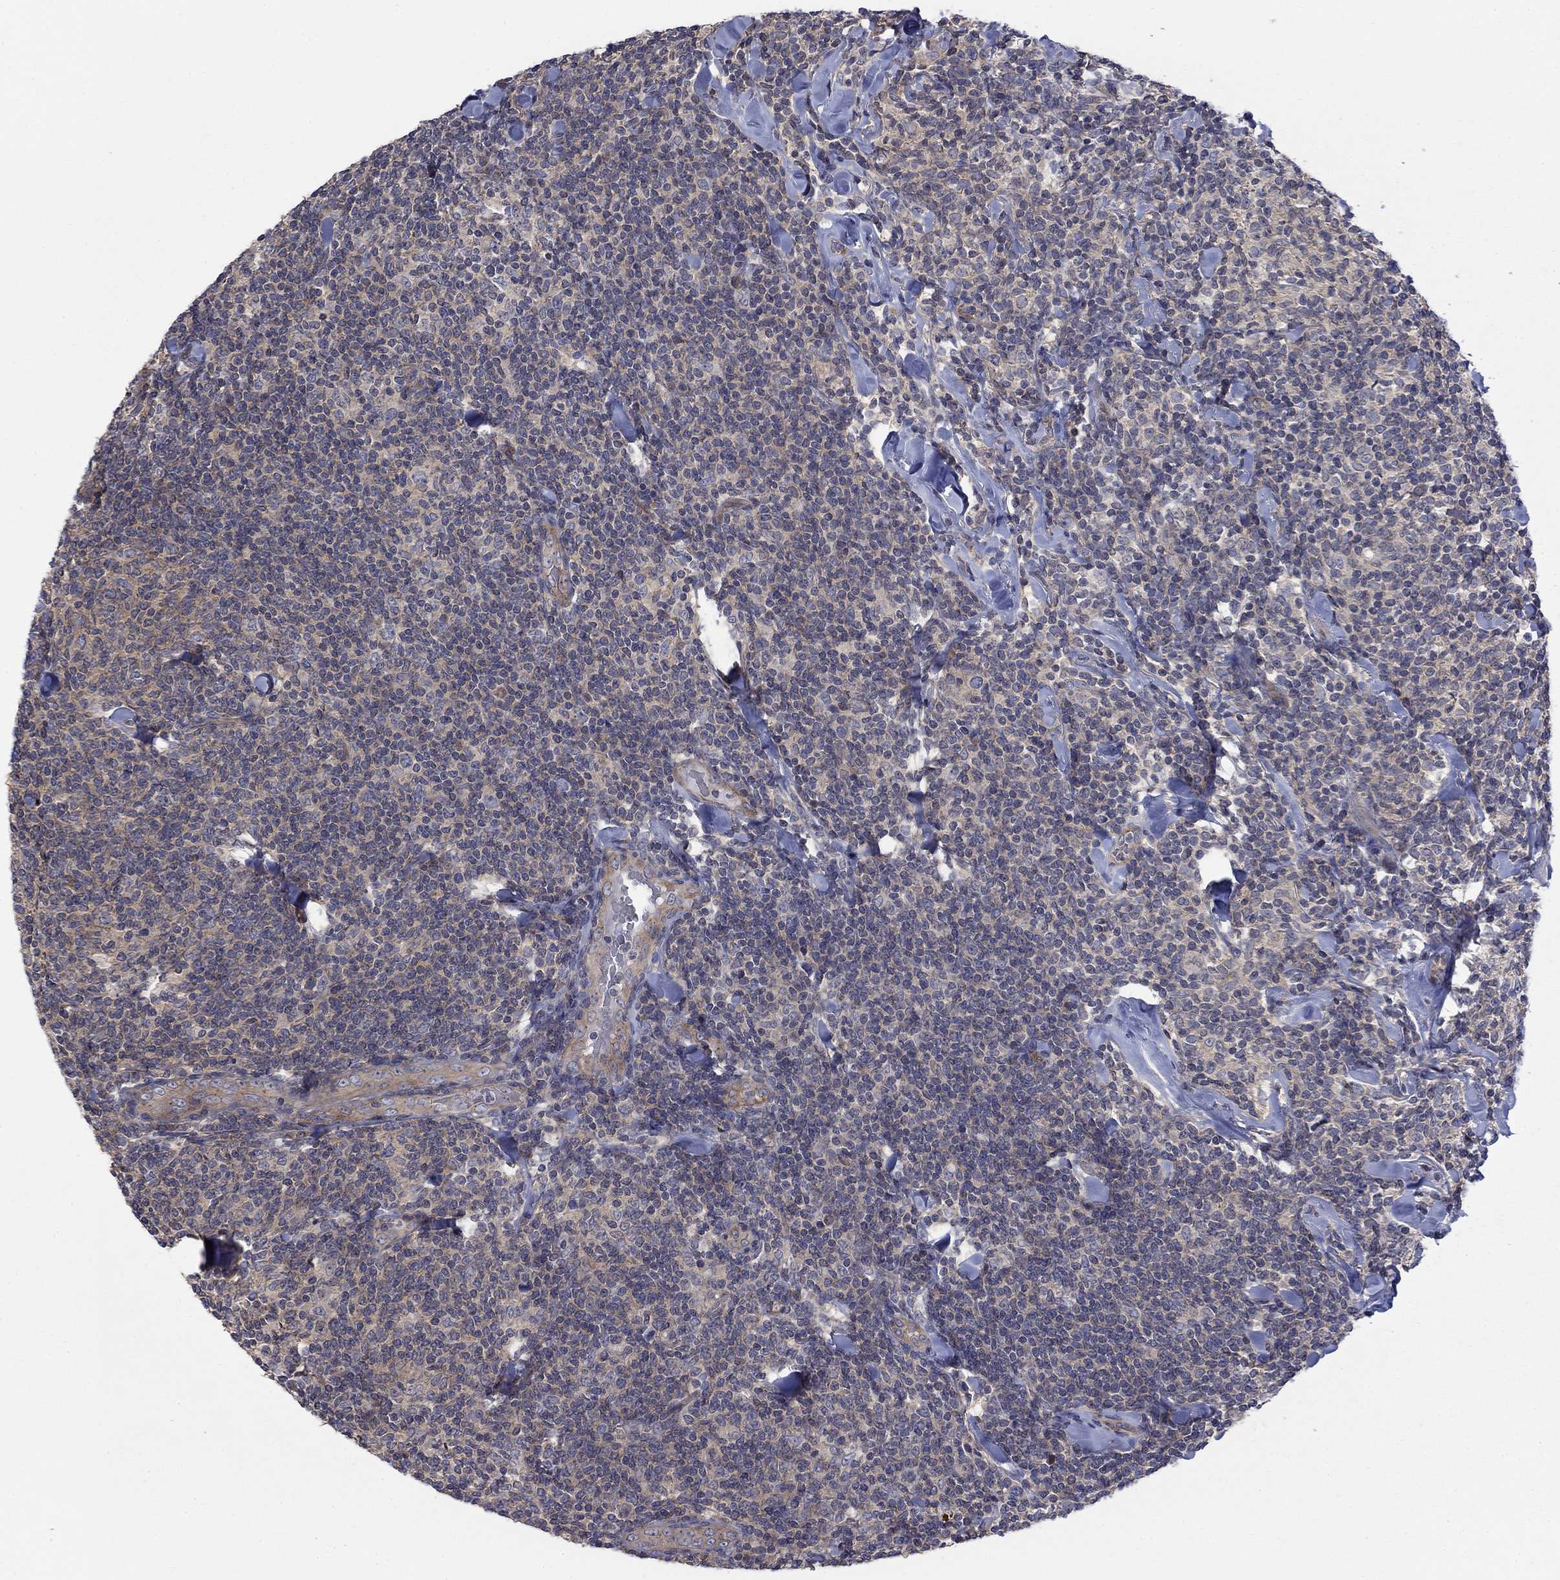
{"staining": {"intensity": "negative", "quantity": "none", "location": "none"}, "tissue": "lymphoma", "cell_type": "Tumor cells", "image_type": "cancer", "snomed": [{"axis": "morphology", "description": "Malignant lymphoma, non-Hodgkin's type, Low grade"}, {"axis": "topography", "description": "Lymph node"}], "caption": "Micrograph shows no significant protein staining in tumor cells of low-grade malignant lymphoma, non-Hodgkin's type. Brightfield microscopy of immunohistochemistry (IHC) stained with DAB (brown) and hematoxylin (blue), captured at high magnification.", "gene": "PDZD2", "patient": {"sex": "female", "age": 56}}